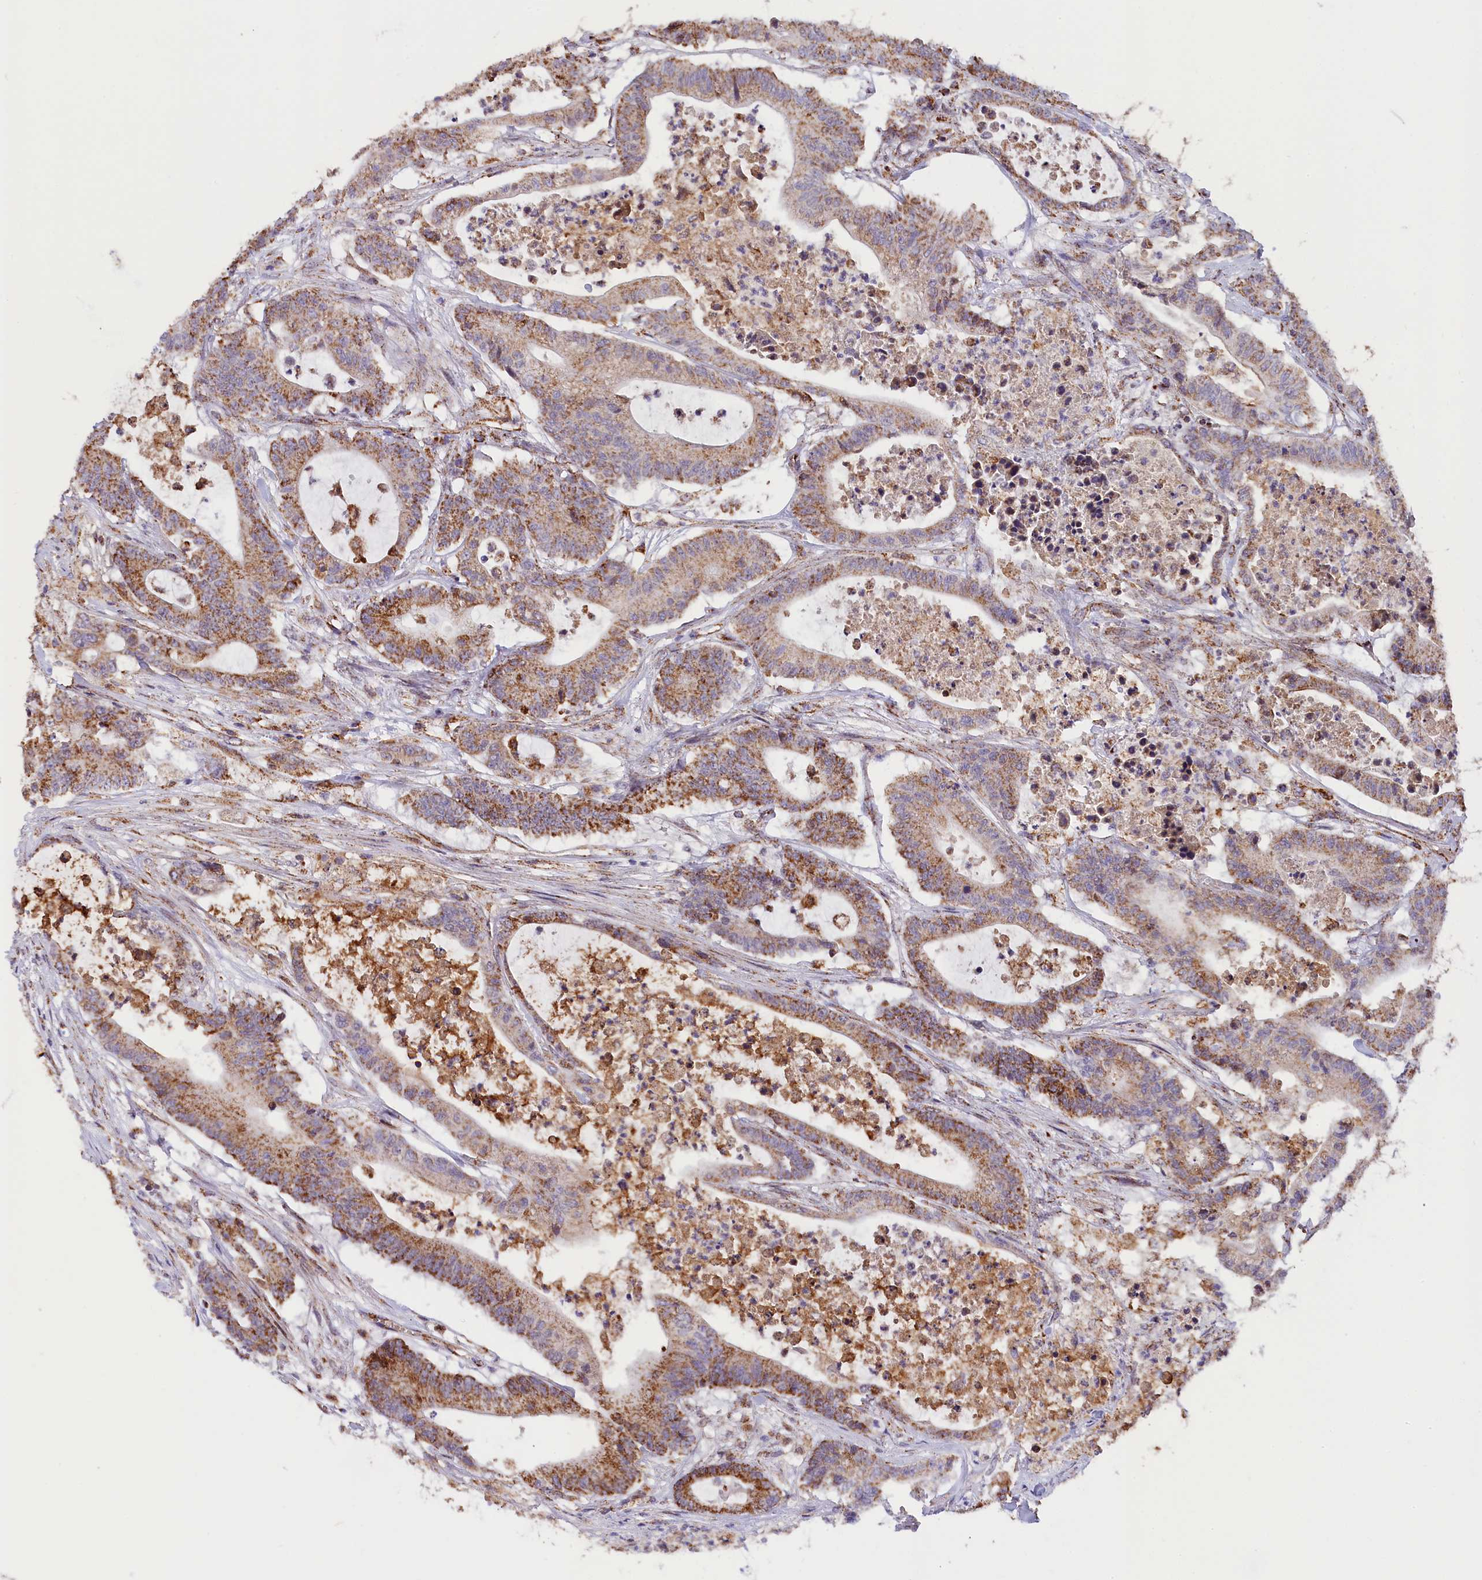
{"staining": {"intensity": "moderate", "quantity": ">75%", "location": "cytoplasmic/membranous"}, "tissue": "colorectal cancer", "cell_type": "Tumor cells", "image_type": "cancer", "snomed": [{"axis": "morphology", "description": "Adenocarcinoma, NOS"}, {"axis": "topography", "description": "Colon"}], "caption": "Approximately >75% of tumor cells in human colorectal cancer (adenocarcinoma) demonstrate moderate cytoplasmic/membranous protein staining as visualized by brown immunohistochemical staining.", "gene": "NDUFA8", "patient": {"sex": "female", "age": 84}}